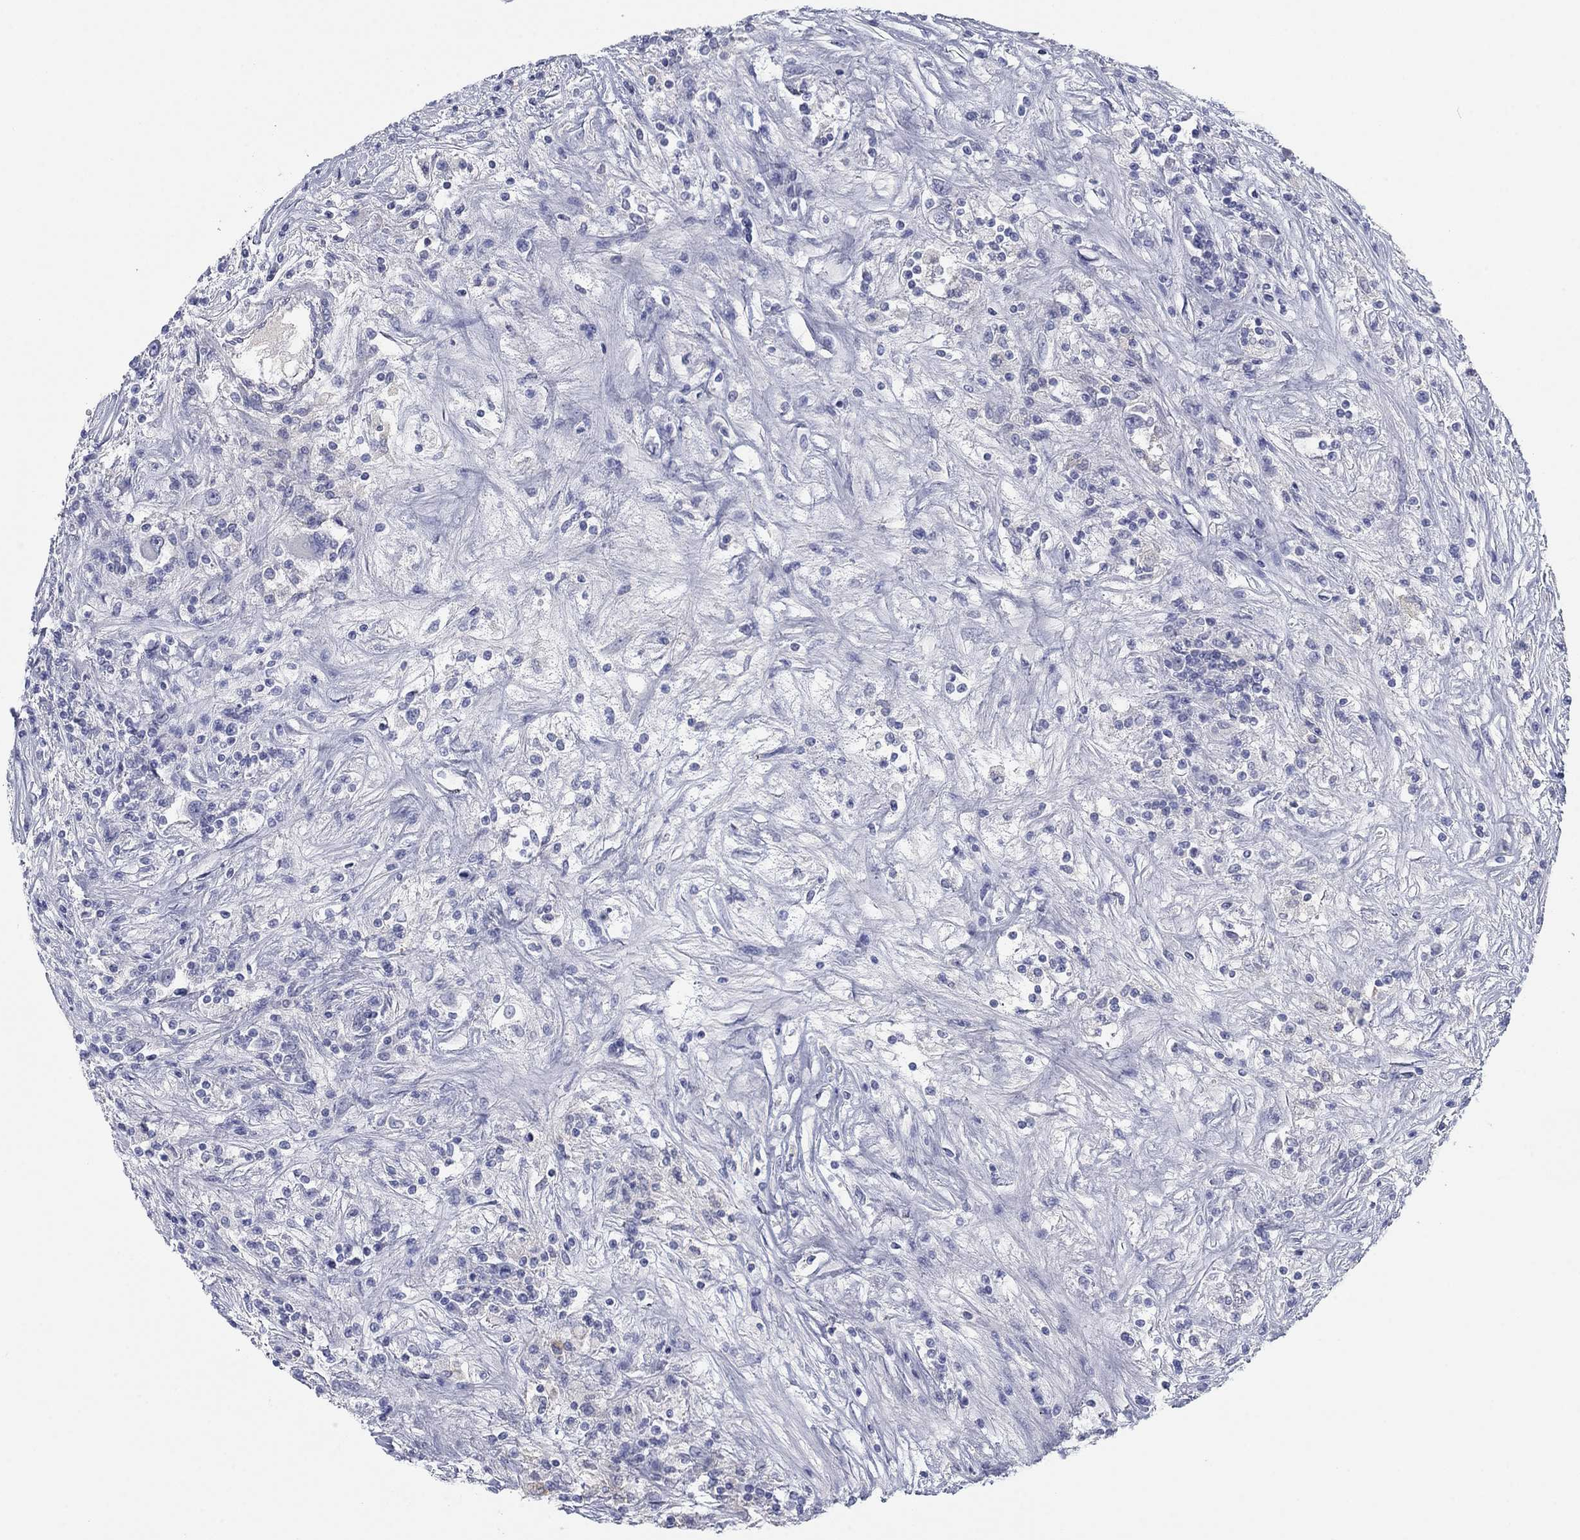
{"staining": {"intensity": "negative", "quantity": "none", "location": "none"}, "tissue": "renal cancer", "cell_type": "Tumor cells", "image_type": "cancer", "snomed": [{"axis": "morphology", "description": "Adenocarcinoma, NOS"}, {"axis": "topography", "description": "Kidney"}], "caption": "Immunohistochemistry photomicrograph of renal cancer stained for a protein (brown), which reveals no expression in tumor cells.", "gene": "APOC3", "patient": {"sex": "female", "age": 67}}